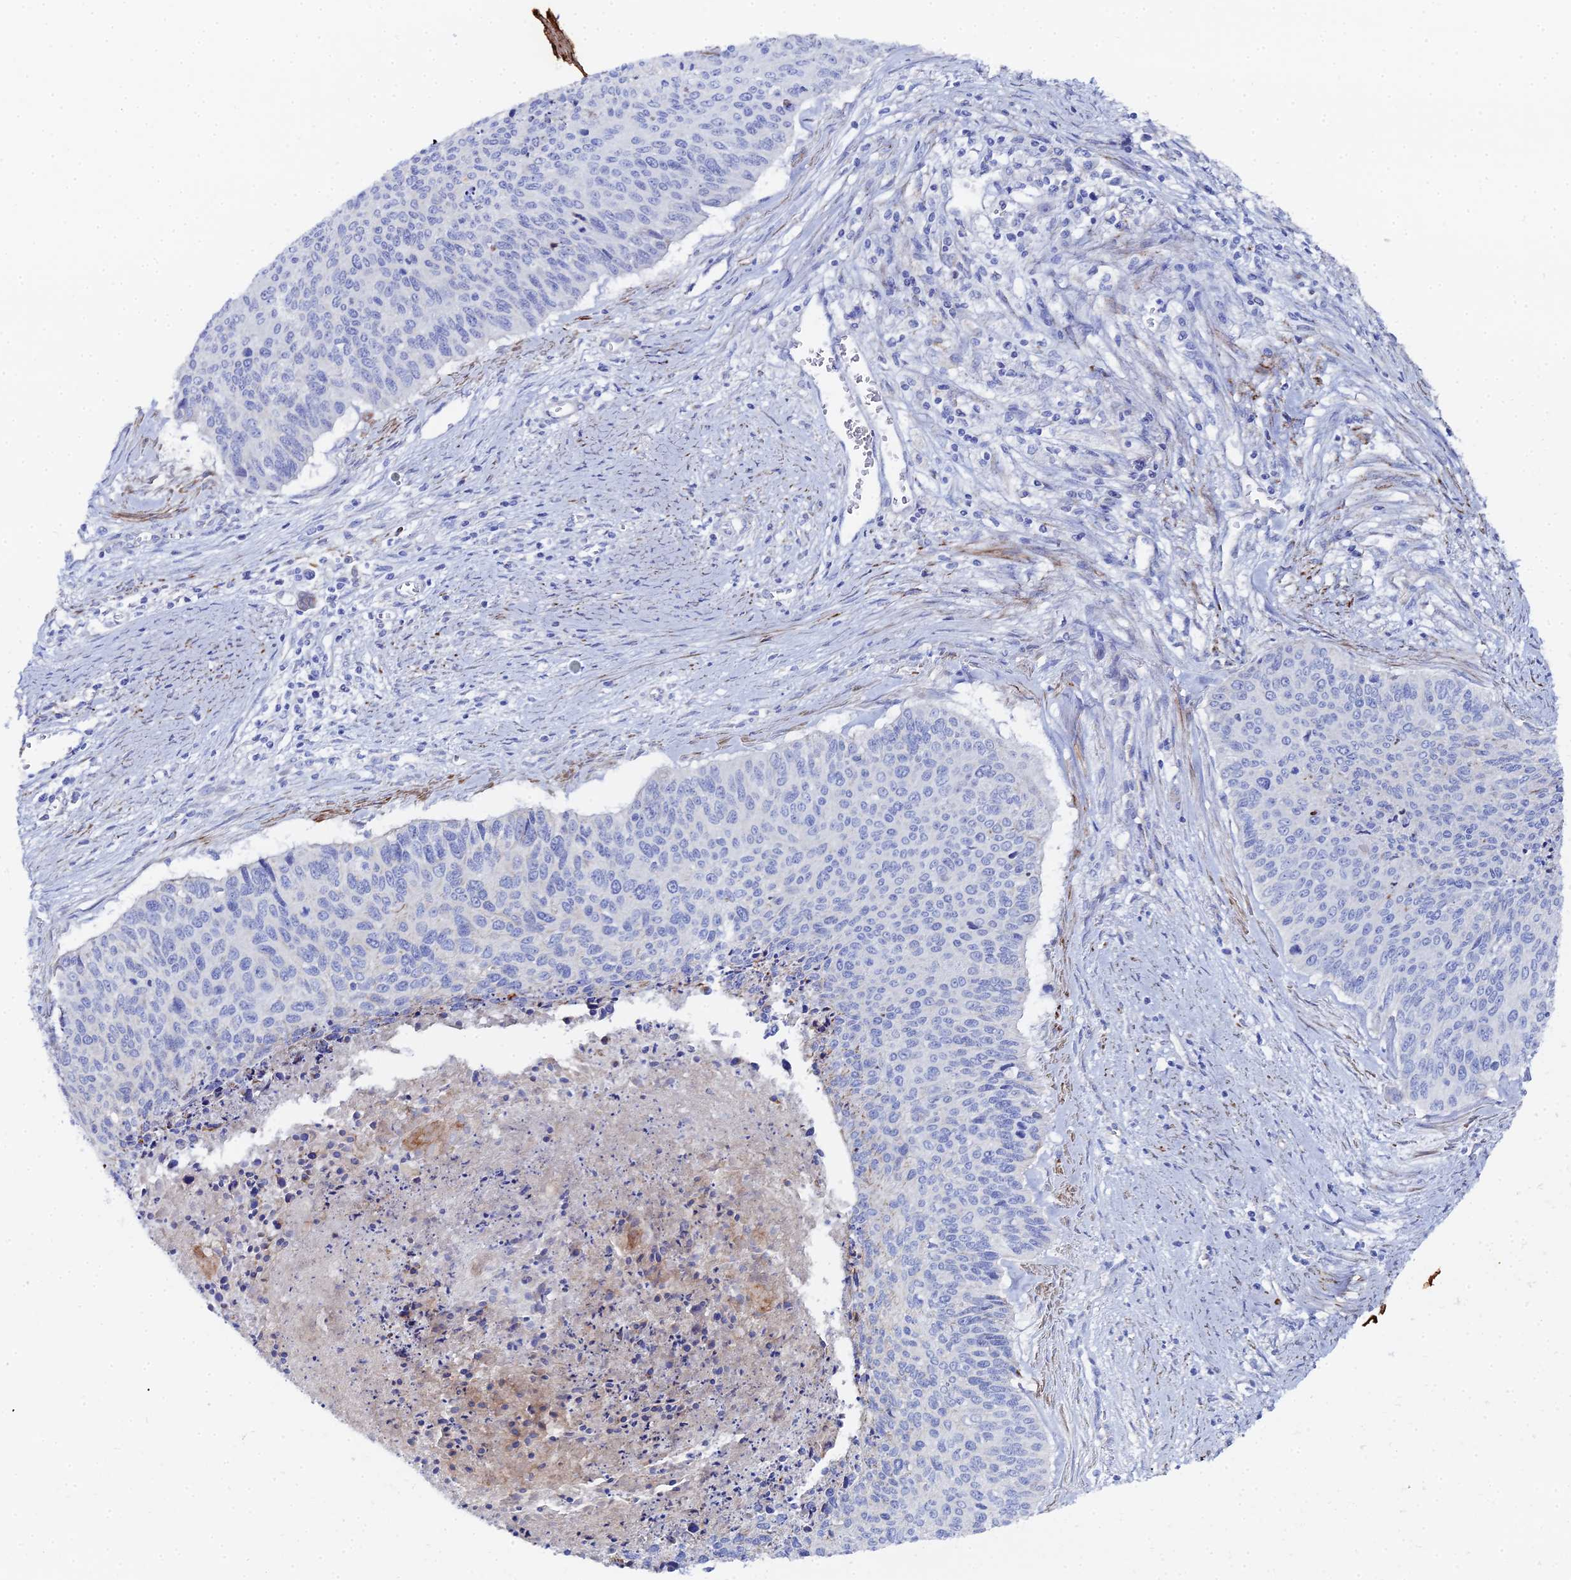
{"staining": {"intensity": "negative", "quantity": "none", "location": "none"}, "tissue": "cervical cancer", "cell_type": "Tumor cells", "image_type": "cancer", "snomed": [{"axis": "morphology", "description": "Squamous cell carcinoma, NOS"}, {"axis": "topography", "description": "Cervix"}], "caption": "IHC histopathology image of neoplastic tissue: human cervical cancer (squamous cell carcinoma) stained with DAB shows no significant protein staining in tumor cells.", "gene": "DHX34", "patient": {"sex": "female", "age": 55}}